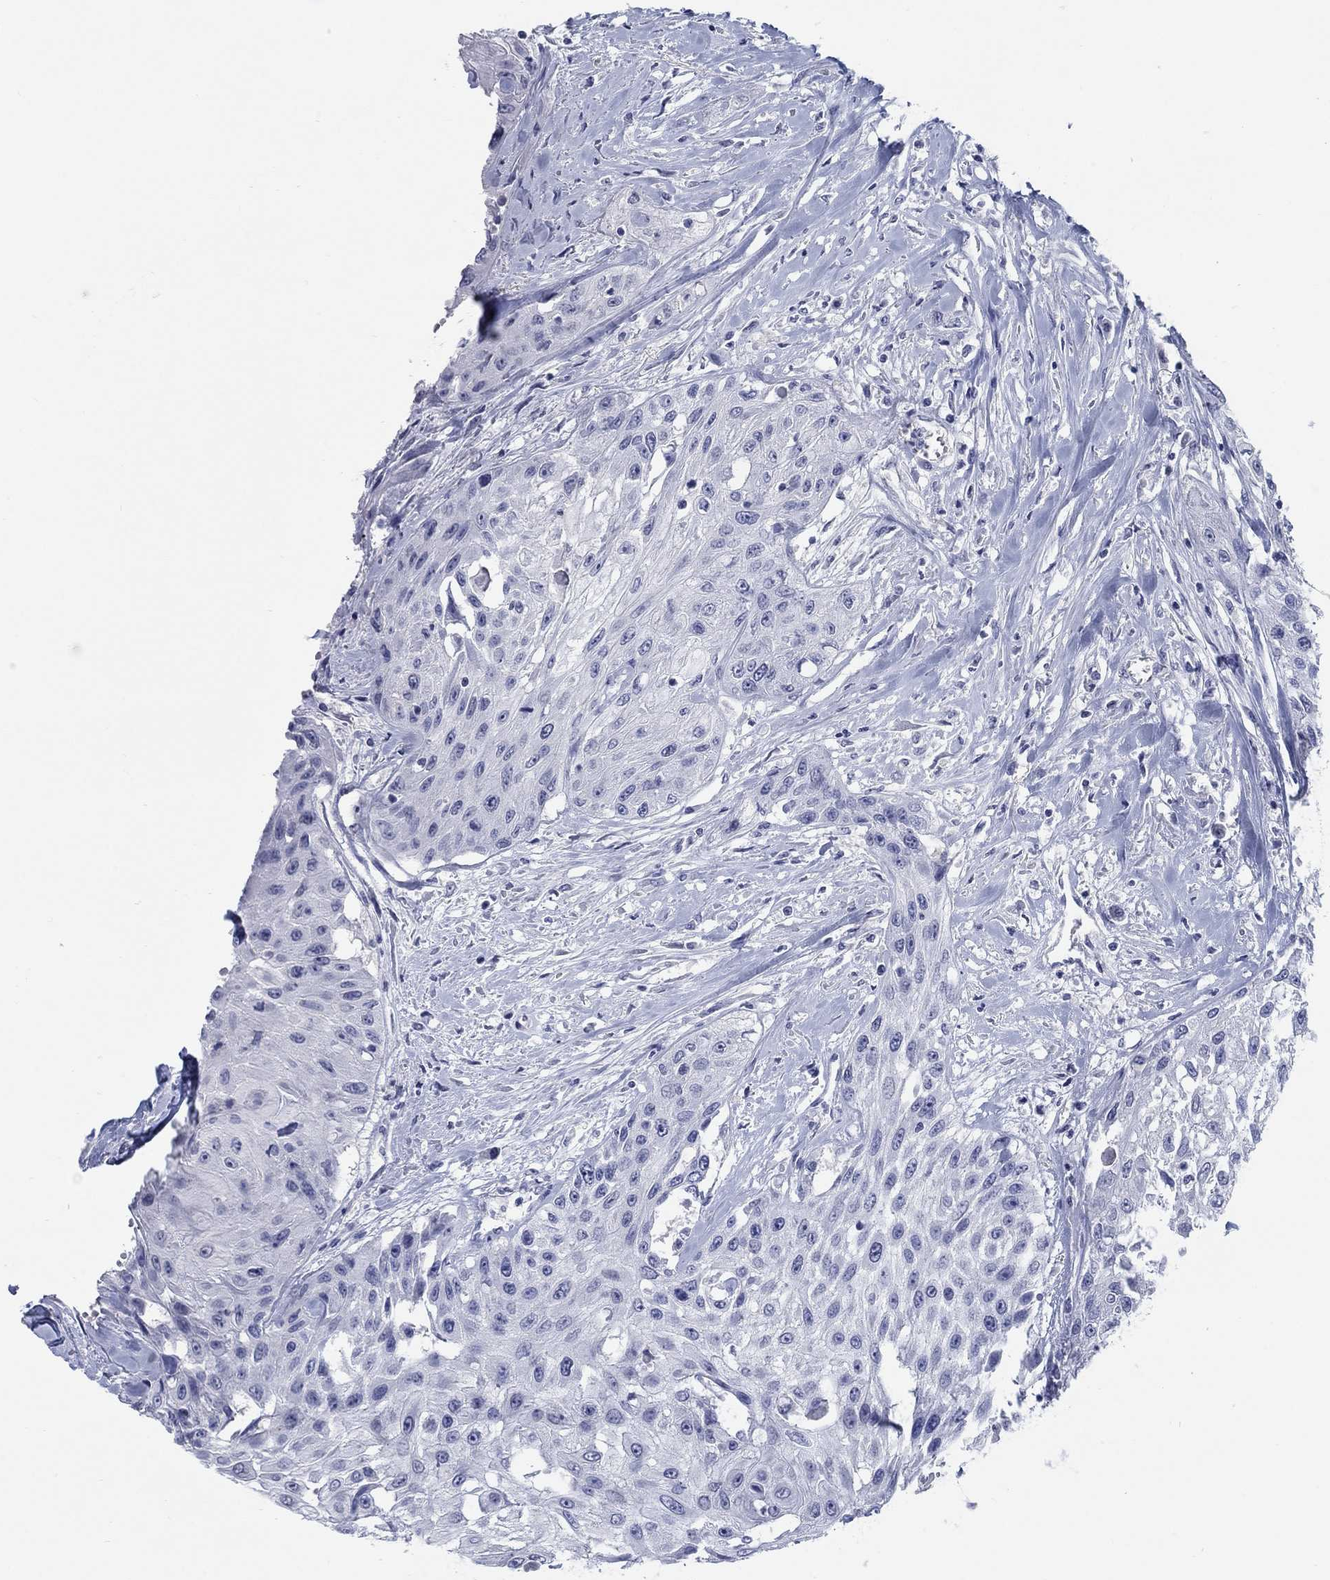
{"staining": {"intensity": "negative", "quantity": "none", "location": "none"}, "tissue": "head and neck cancer", "cell_type": "Tumor cells", "image_type": "cancer", "snomed": [{"axis": "morphology", "description": "Normal tissue, NOS"}, {"axis": "morphology", "description": "Squamous cell carcinoma, NOS"}, {"axis": "topography", "description": "Oral tissue"}, {"axis": "topography", "description": "Peripheral nerve tissue"}, {"axis": "topography", "description": "Head-Neck"}], "caption": "An image of head and neck squamous cell carcinoma stained for a protein shows no brown staining in tumor cells. The staining was performed using DAB to visualize the protein expression in brown, while the nuclei were stained in blue with hematoxylin (Magnification: 20x).", "gene": "ATP6V1G2", "patient": {"sex": "female", "age": 59}}